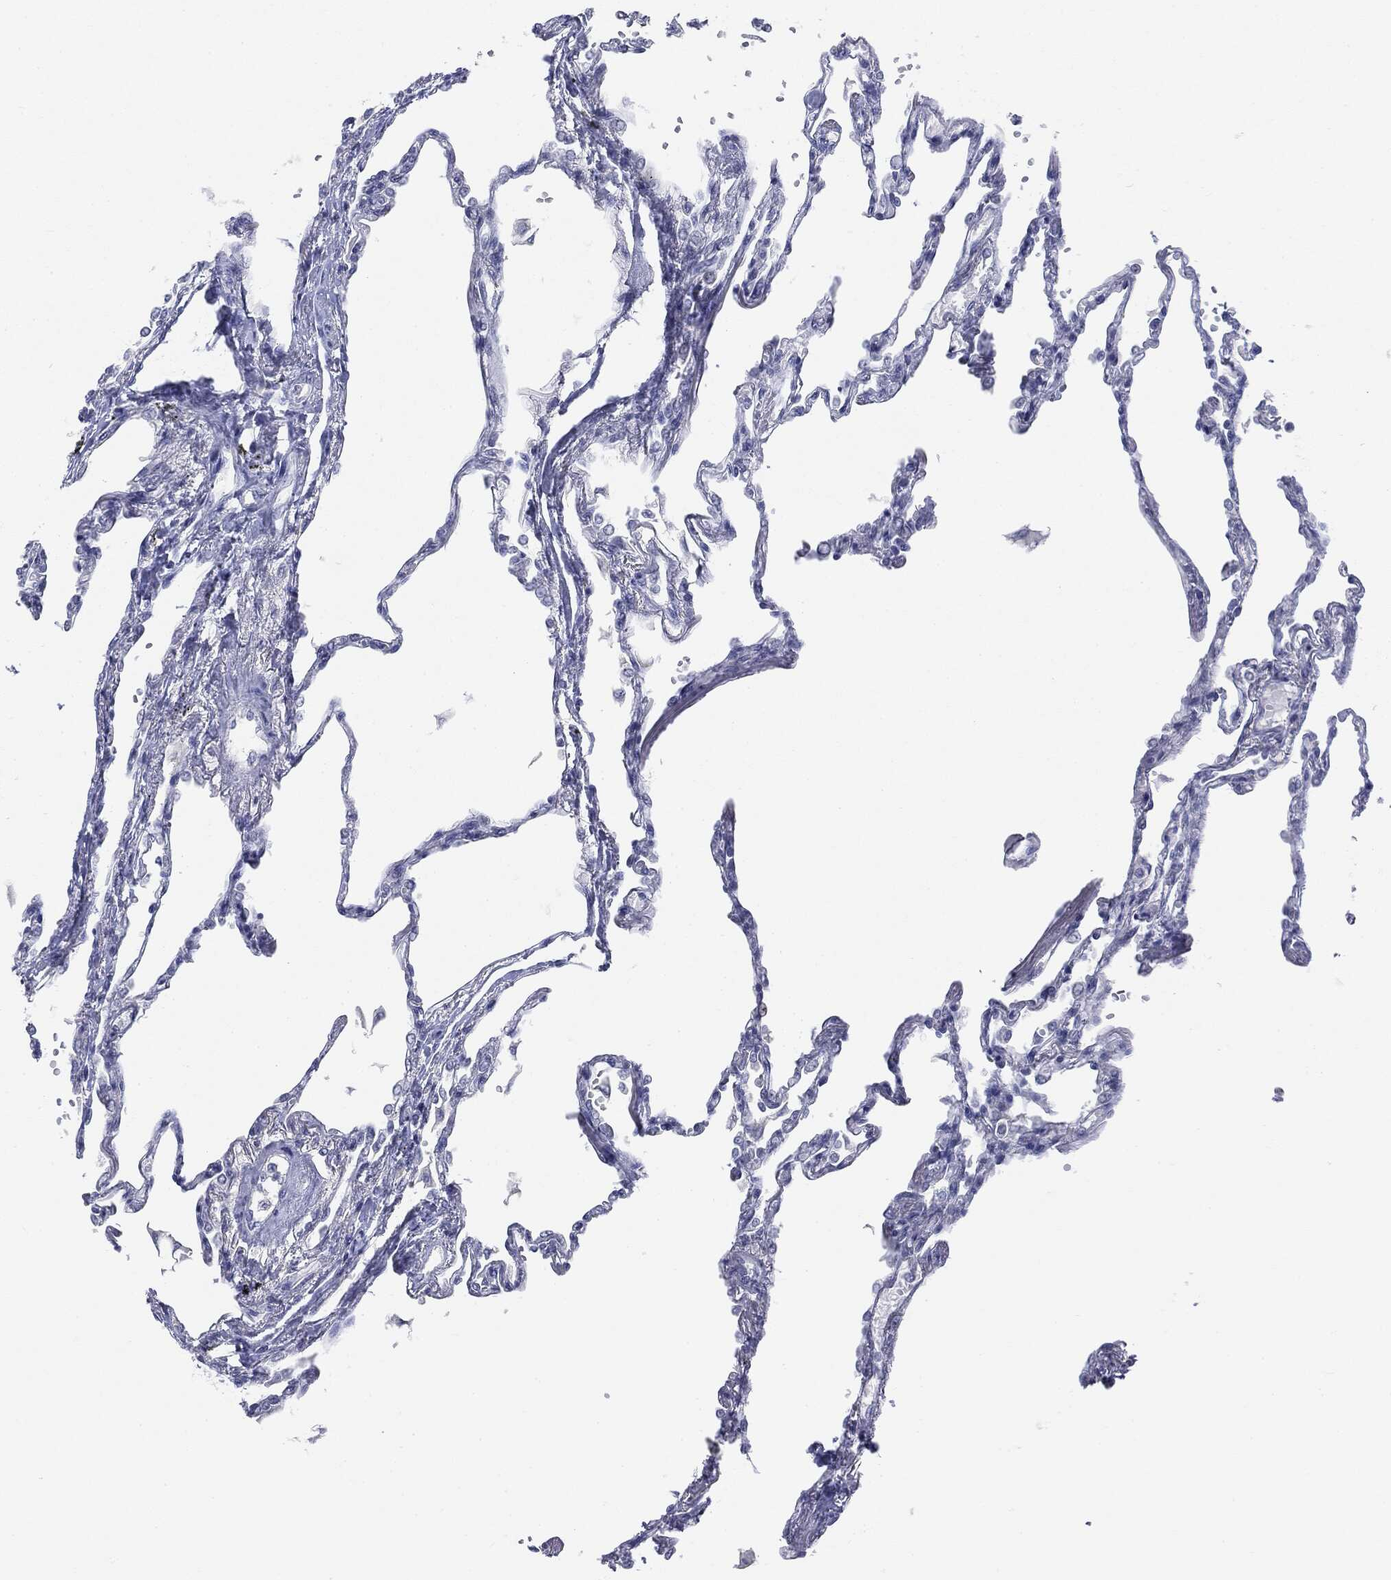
{"staining": {"intensity": "negative", "quantity": "none", "location": "none"}, "tissue": "lung", "cell_type": "Alveolar cells", "image_type": "normal", "snomed": [{"axis": "morphology", "description": "Normal tissue, NOS"}, {"axis": "topography", "description": "Lung"}], "caption": "Immunohistochemistry of benign lung demonstrates no staining in alveolar cells.", "gene": "CGB1", "patient": {"sex": "male", "age": 78}}